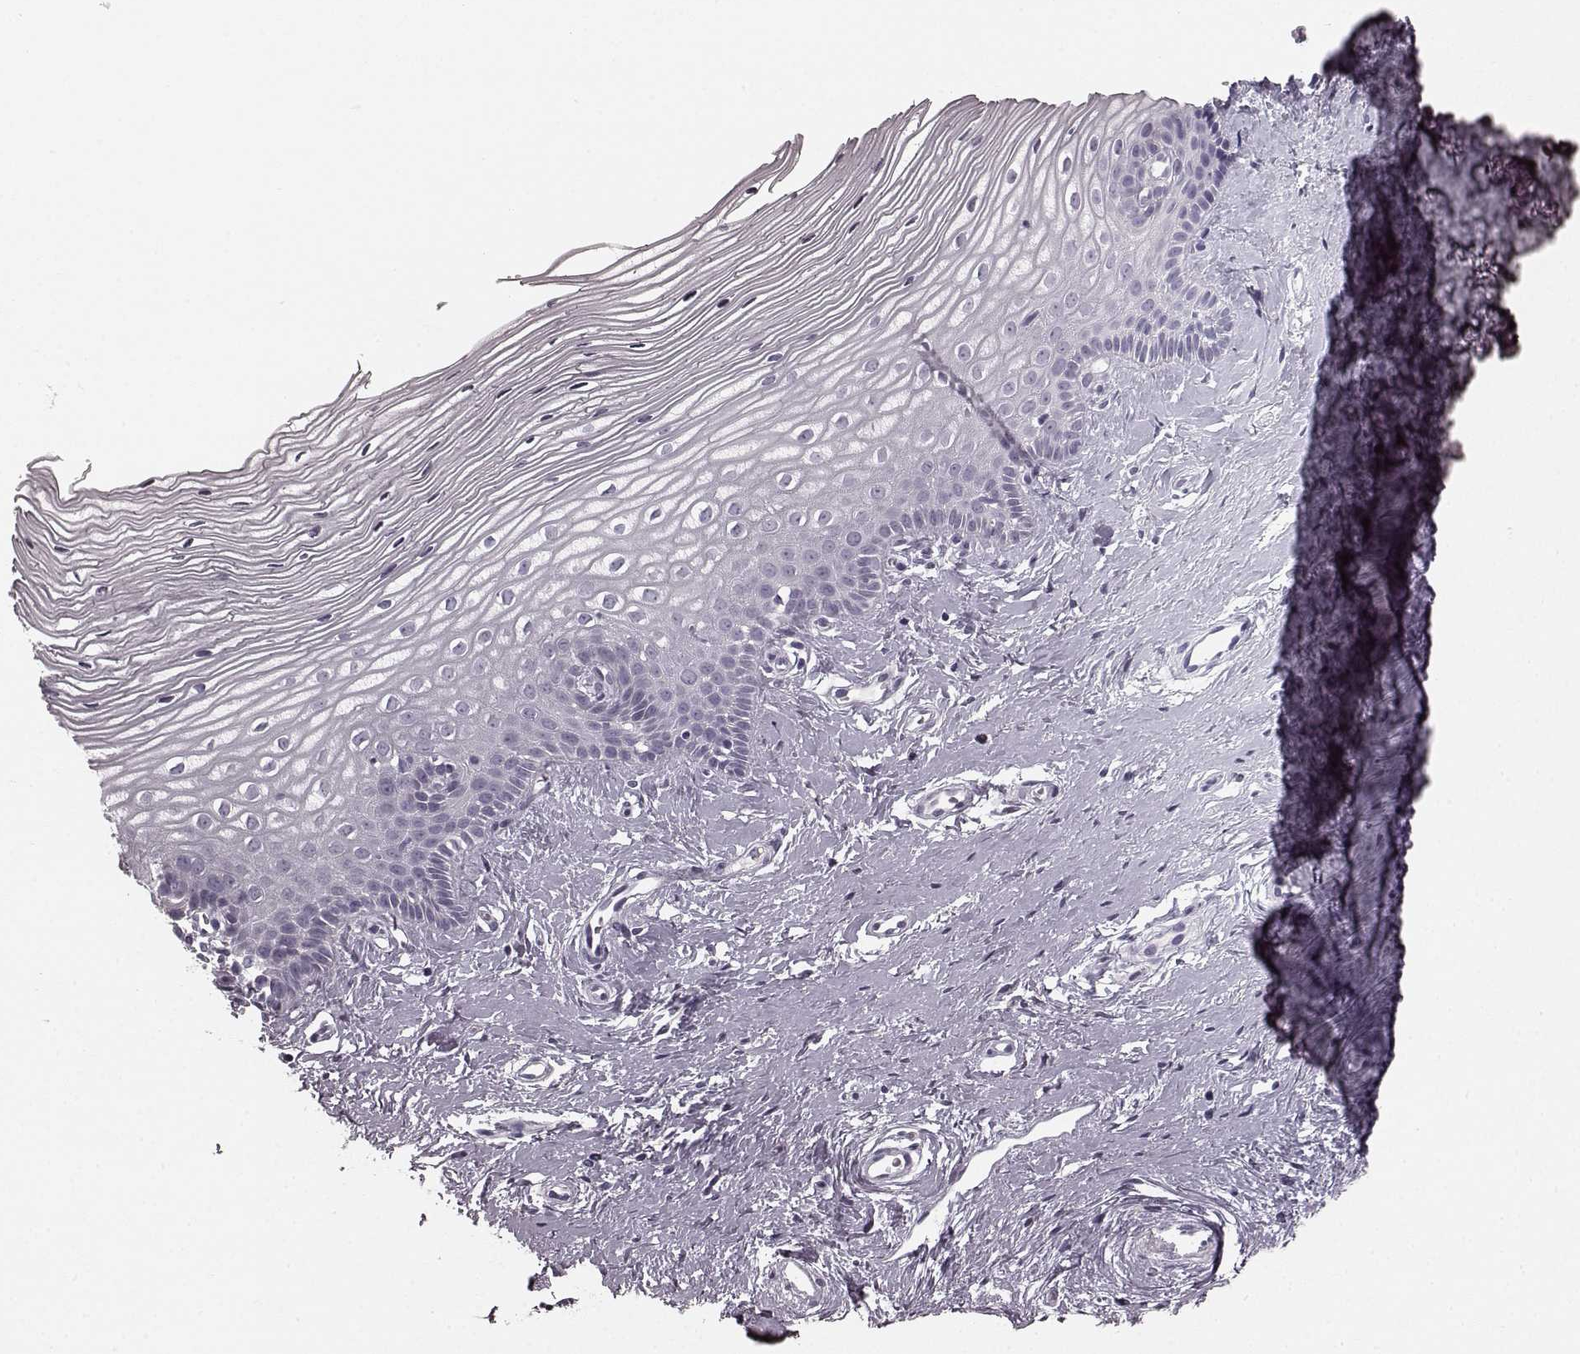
{"staining": {"intensity": "negative", "quantity": "none", "location": "none"}, "tissue": "cervix", "cell_type": "Squamous epithelial cells", "image_type": "normal", "snomed": [{"axis": "morphology", "description": "Normal tissue, NOS"}, {"axis": "topography", "description": "Cervix"}], "caption": "Immunohistochemistry of benign human cervix exhibits no staining in squamous epithelial cells.", "gene": "TMPRSS15", "patient": {"sex": "female", "age": 40}}